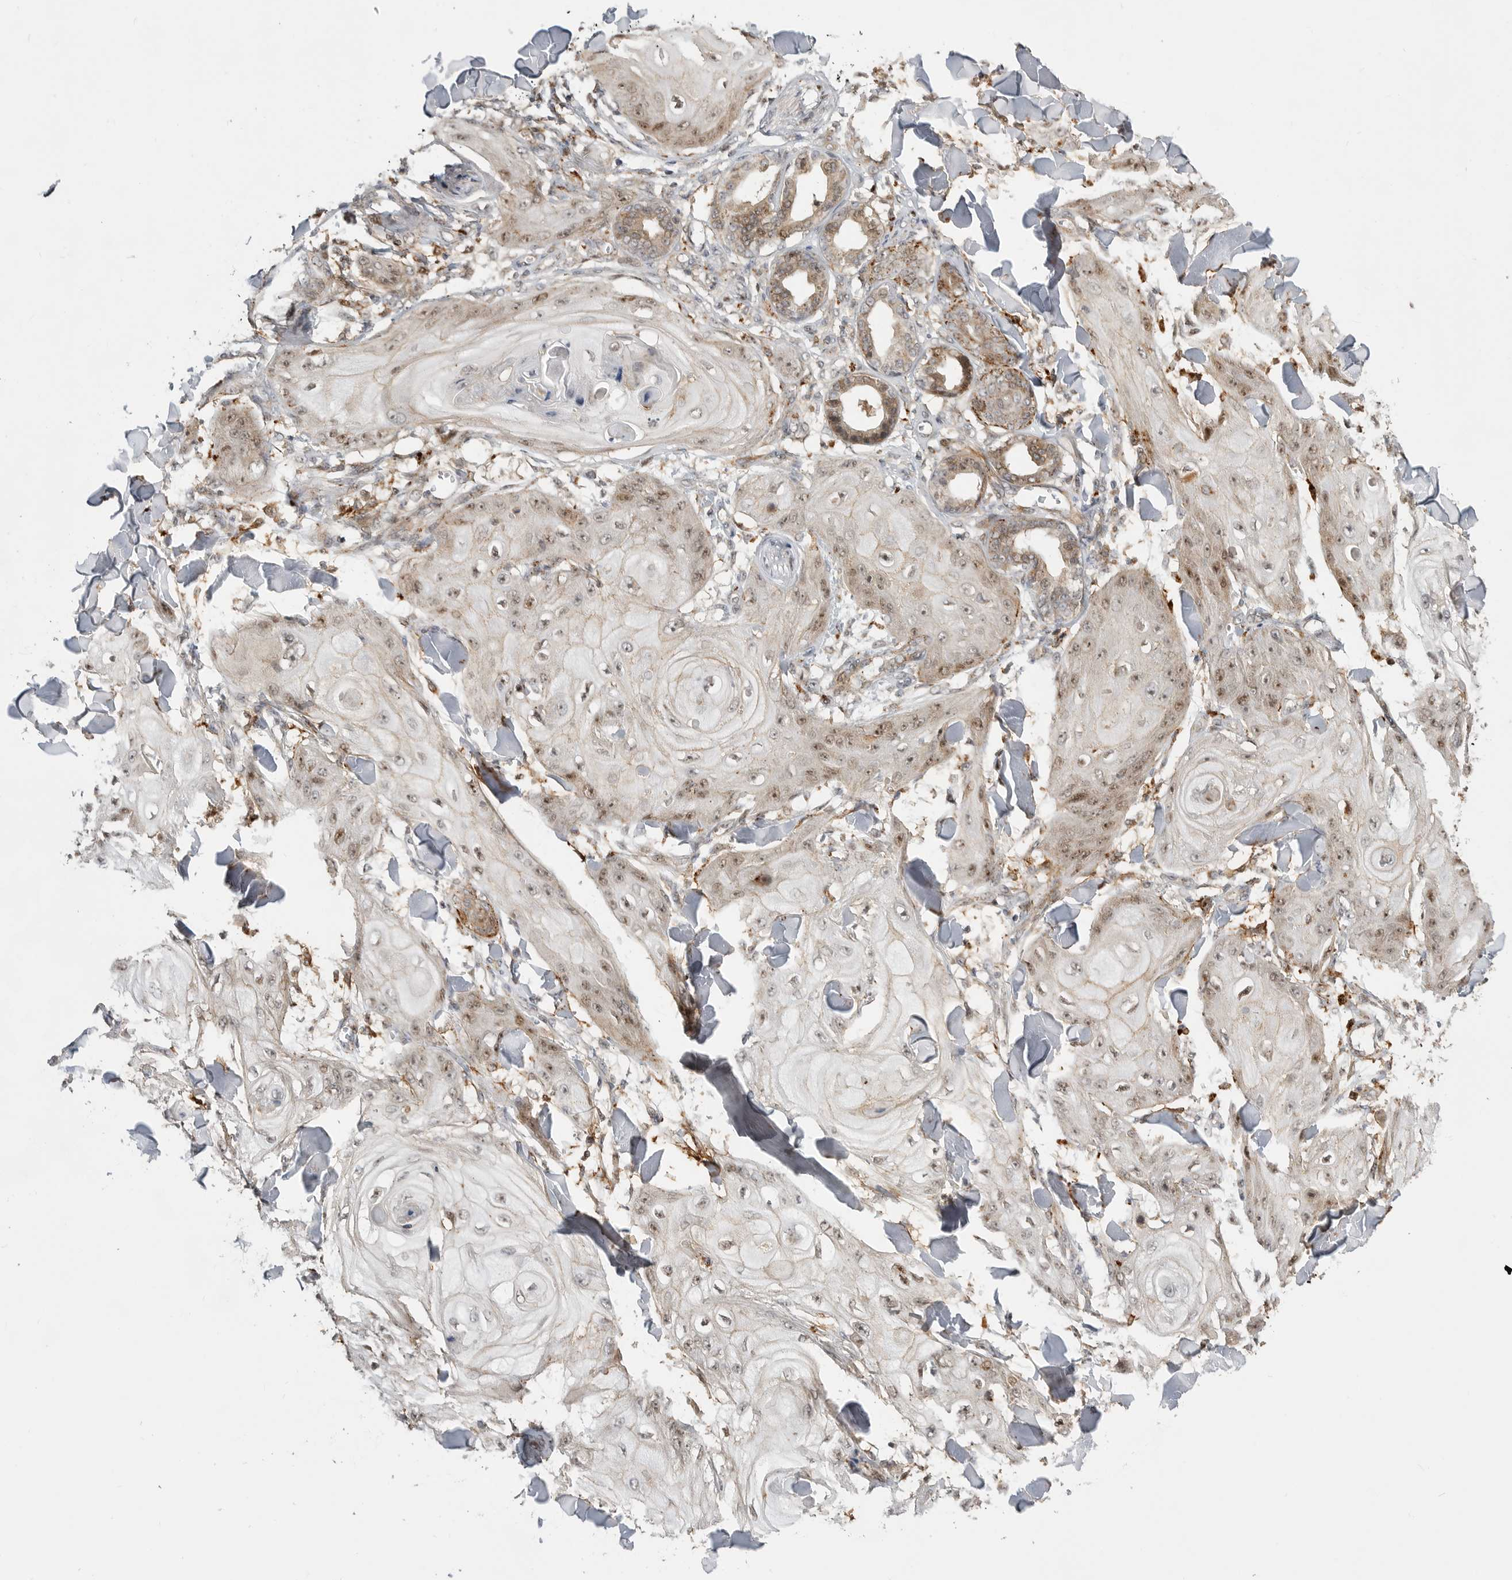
{"staining": {"intensity": "moderate", "quantity": ">75%", "location": "nuclear"}, "tissue": "skin cancer", "cell_type": "Tumor cells", "image_type": "cancer", "snomed": [{"axis": "morphology", "description": "Squamous cell carcinoma, NOS"}, {"axis": "topography", "description": "Skin"}], "caption": "The histopathology image shows immunohistochemical staining of skin cancer (squamous cell carcinoma). There is moderate nuclear staining is identified in approximately >75% of tumor cells.", "gene": "CSNK1G3", "patient": {"sex": "male", "age": 74}}